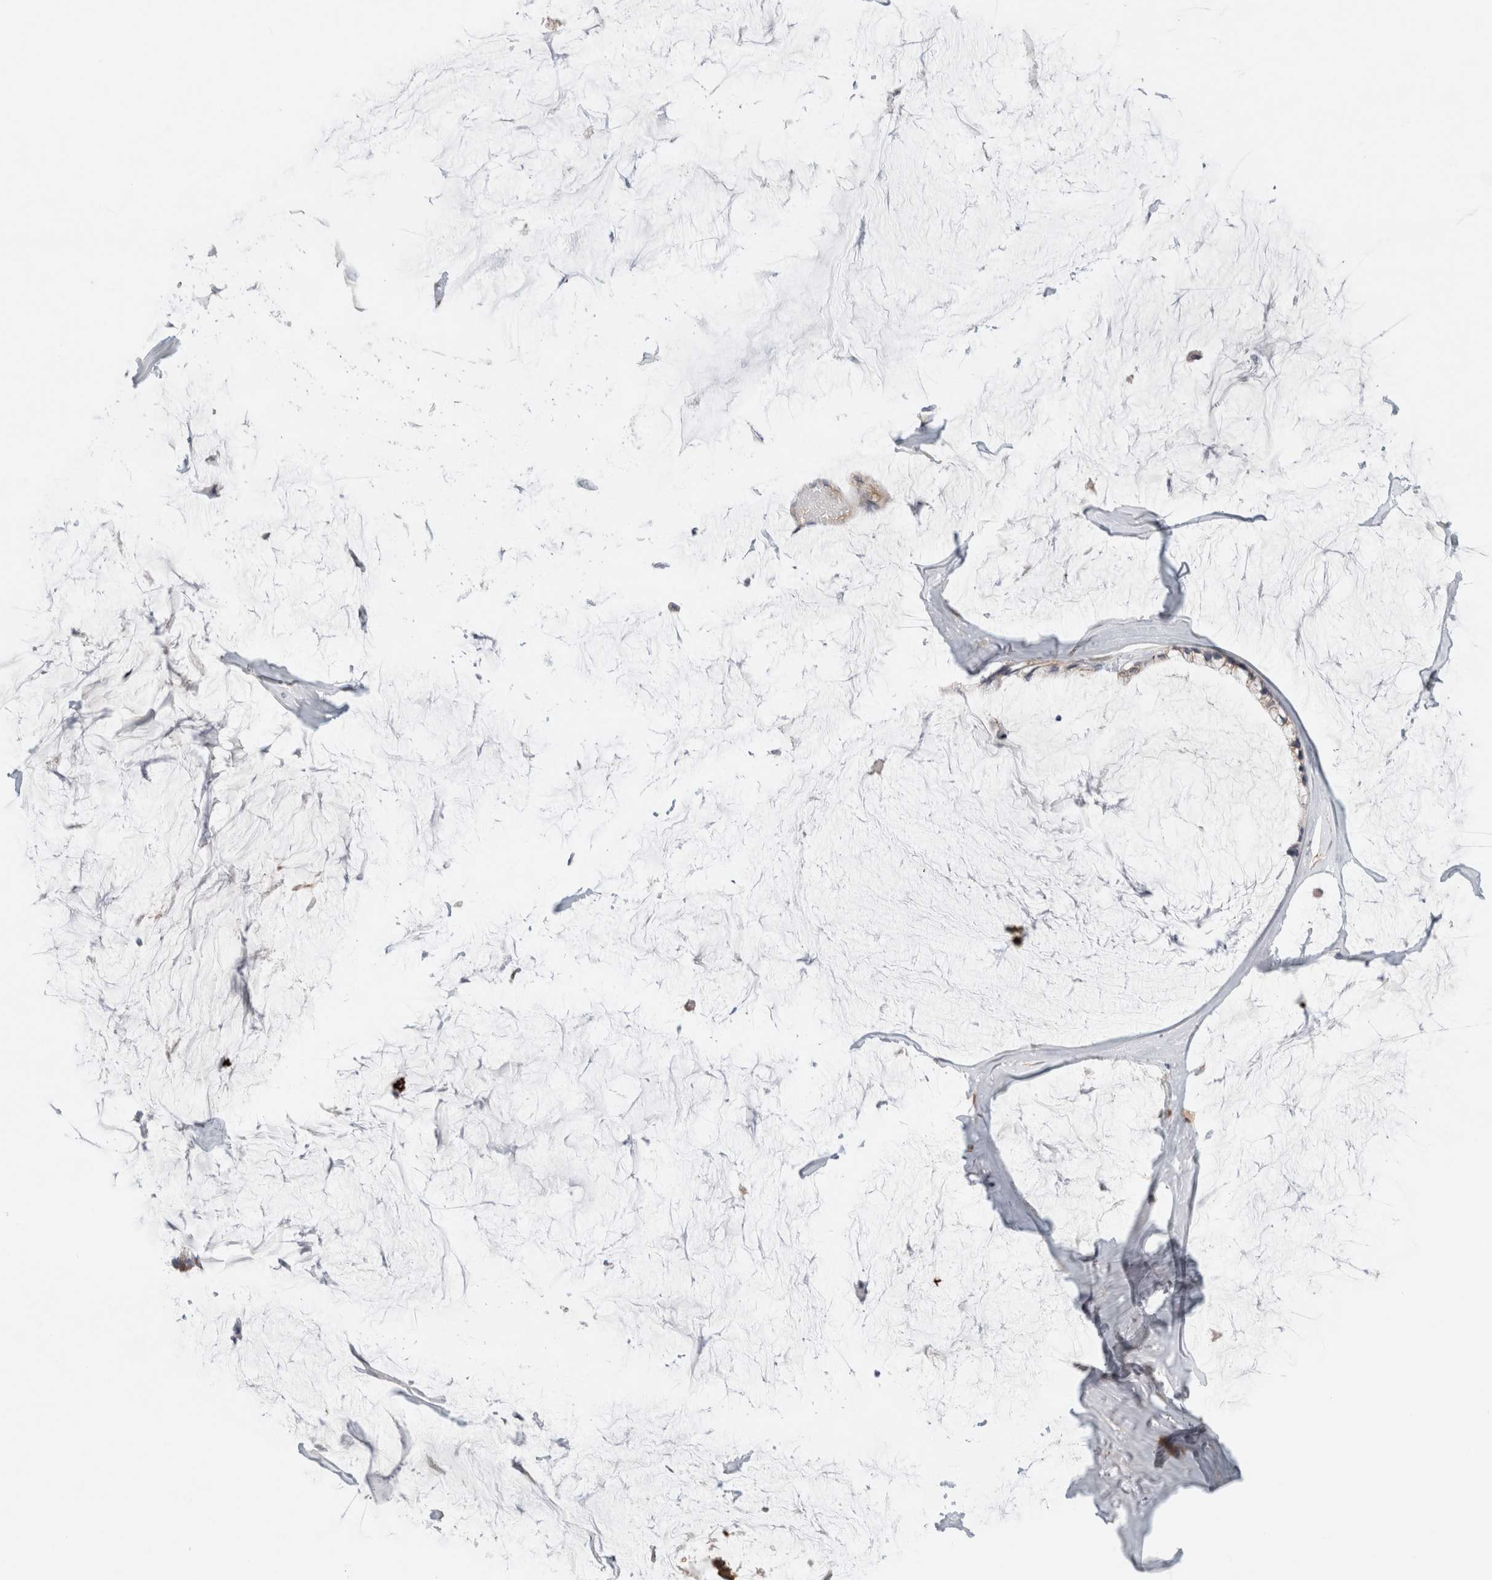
{"staining": {"intensity": "moderate", "quantity": ">75%", "location": "cytoplasmic/membranous"}, "tissue": "ovarian cancer", "cell_type": "Tumor cells", "image_type": "cancer", "snomed": [{"axis": "morphology", "description": "Cystadenocarcinoma, mucinous, NOS"}, {"axis": "topography", "description": "Ovary"}], "caption": "This is an image of IHC staining of mucinous cystadenocarcinoma (ovarian), which shows moderate expression in the cytoplasmic/membranous of tumor cells.", "gene": "HCN3", "patient": {"sex": "female", "age": 39}}